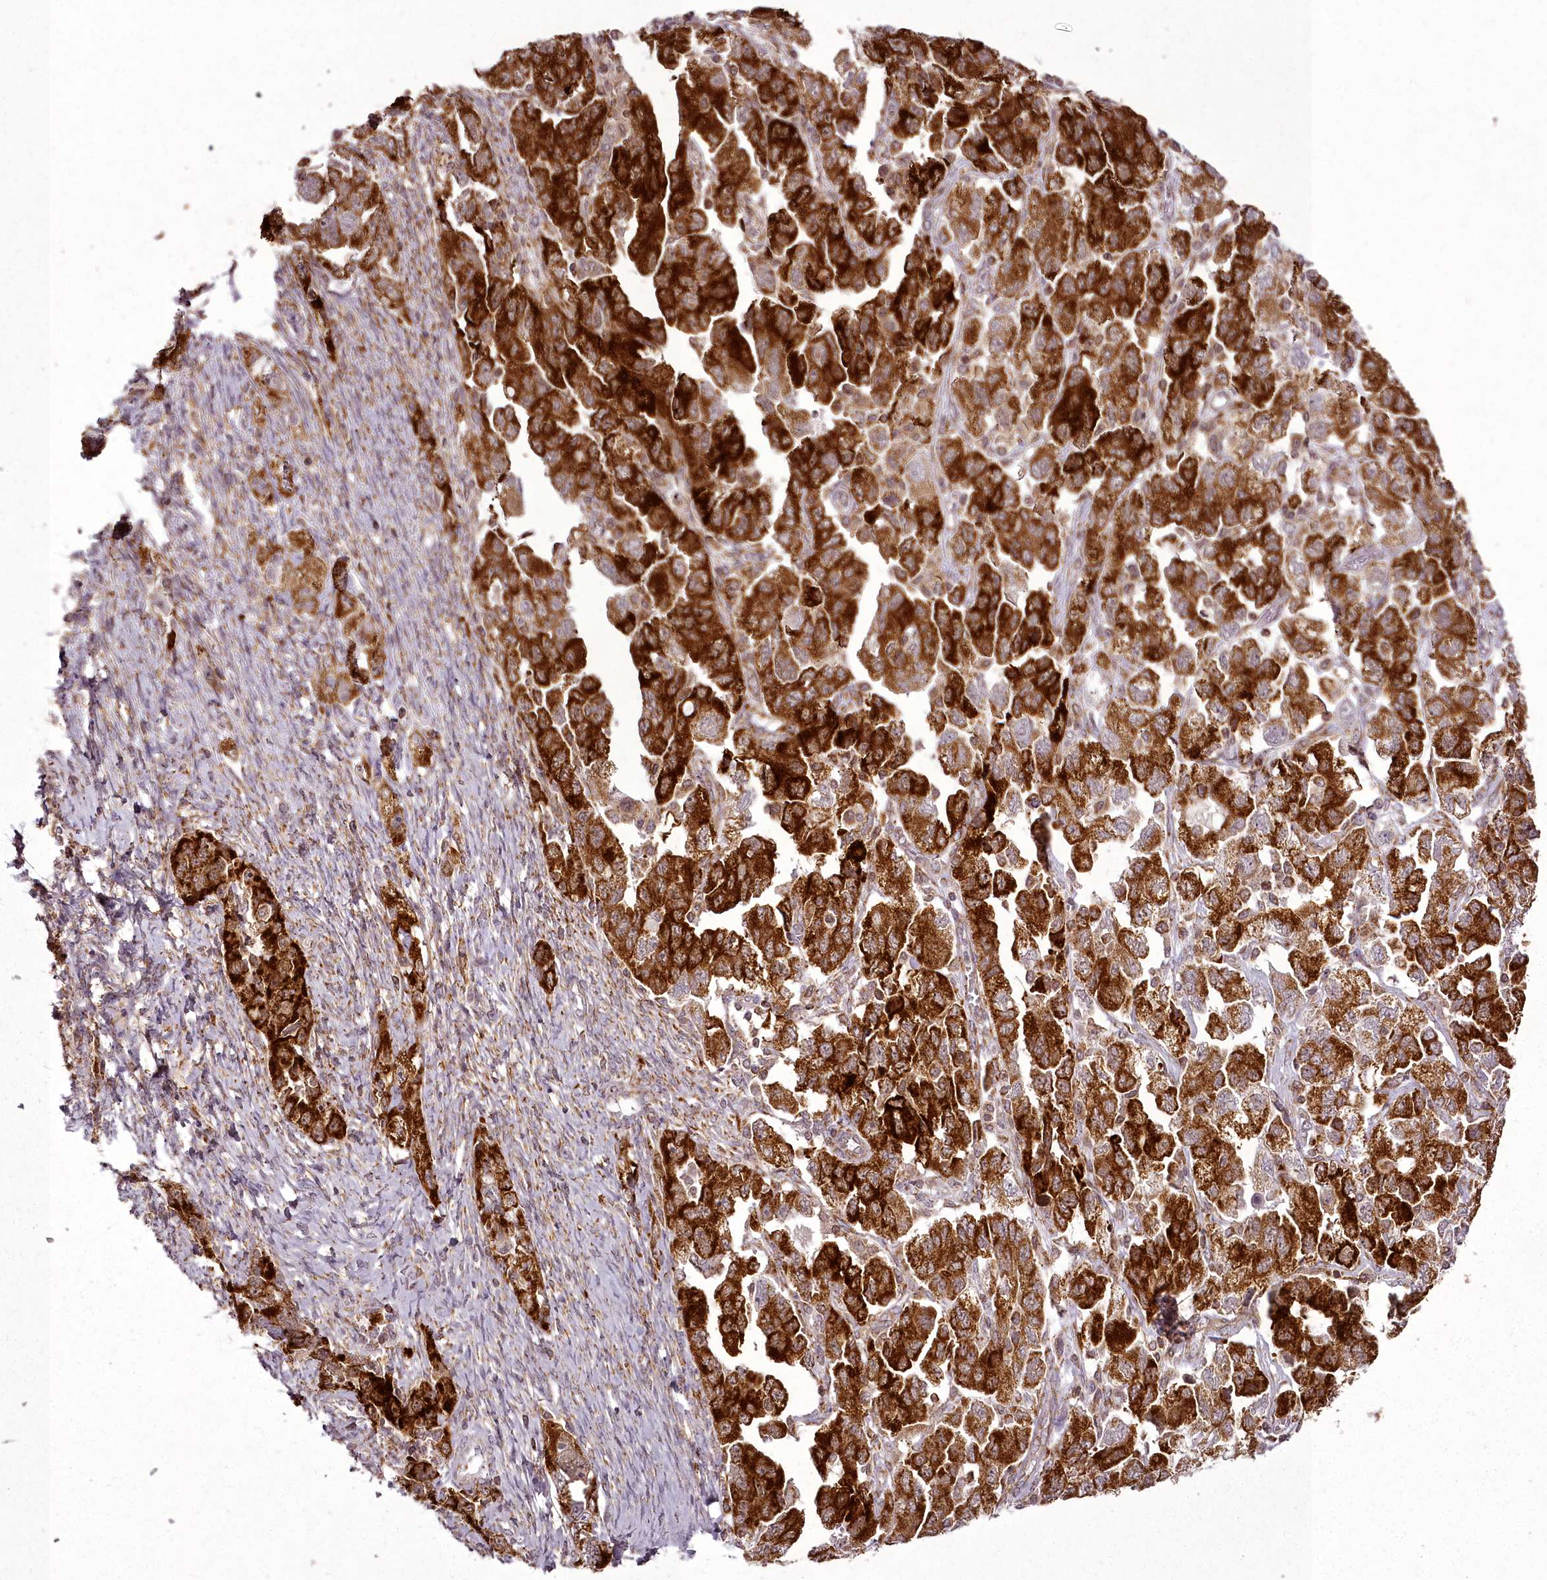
{"staining": {"intensity": "strong", "quantity": ">75%", "location": "cytoplasmic/membranous"}, "tissue": "ovarian cancer", "cell_type": "Tumor cells", "image_type": "cancer", "snomed": [{"axis": "morphology", "description": "Carcinoma, NOS"}, {"axis": "morphology", "description": "Cystadenocarcinoma, serous, NOS"}, {"axis": "topography", "description": "Ovary"}], "caption": "Immunohistochemistry (IHC) staining of ovarian cancer (serous cystadenocarcinoma), which reveals high levels of strong cytoplasmic/membranous positivity in approximately >75% of tumor cells indicating strong cytoplasmic/membranous protein staining. The staining was performed using DAB (3,3'-diaminobenzidine) (brown) for protein detection and nuclei were counterstained in hematoxylin (blue).", "gene": "CHCHD2", "patient": {"sex": "female", "age": 69}}